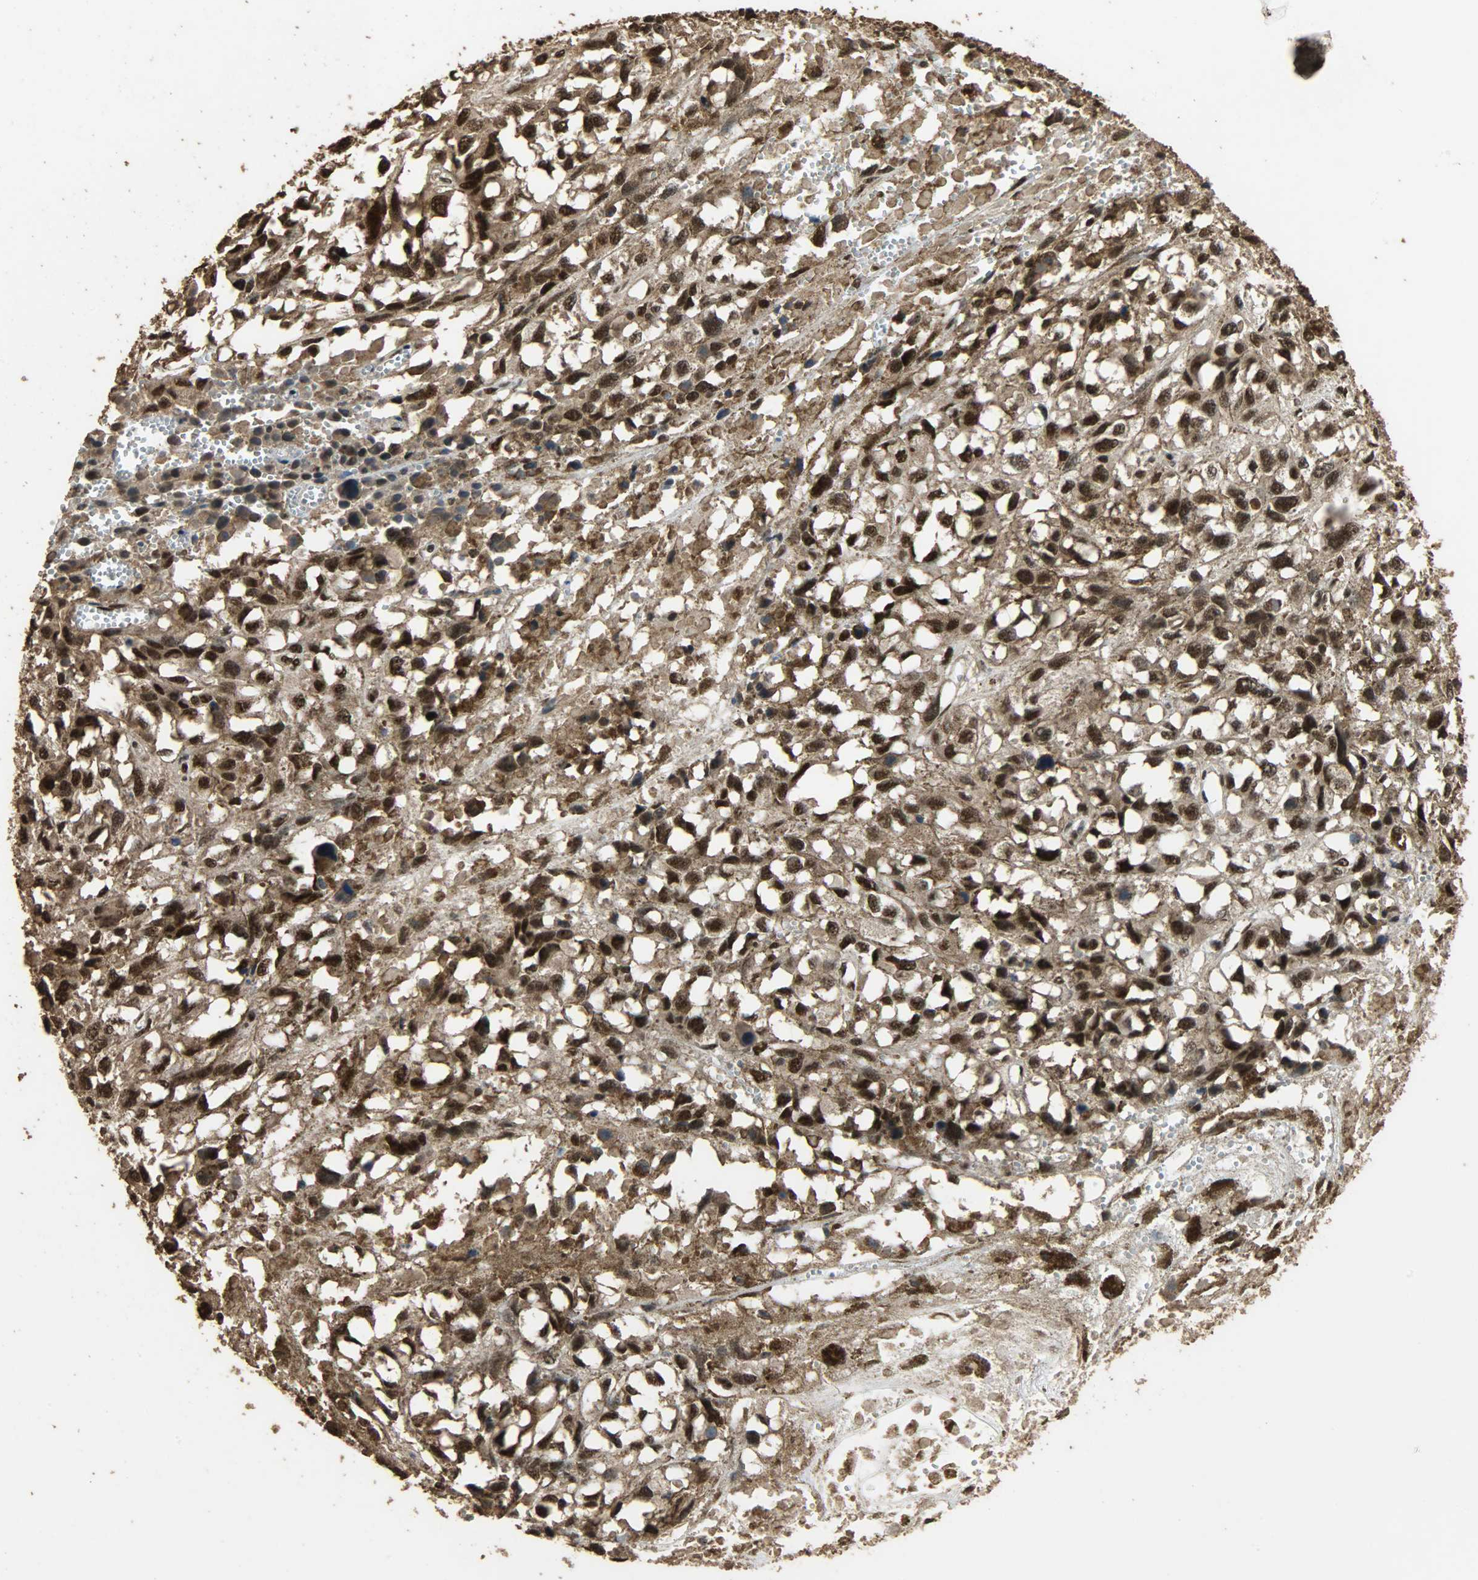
{"staining": {"intensity": "strong", "quantity": ">75%", "location": "cytoplasmic/membranous,nuclear"}, "tissue": "melanoma", "cell_type": "Tumor cells", "image_type": "cancer", "snomed": [{"axis": "morphology", "description": "Malignant melanoma, Metastatic site"}, {"axis": "topography", "description": "Lymph node"}], "caption": "Immunohistochemical staining of melanoma demonstrates high levels of strong cytoplasmic/membranous and nuclear protein positivity in approximately >75% of tumor cells. (Stains: DAB in brown, nuclei in blue, Microscopy: brightfield microscopy at high magnification).", "gene": "CCNT2", "patient": {"sex": "male", "age": 59}}